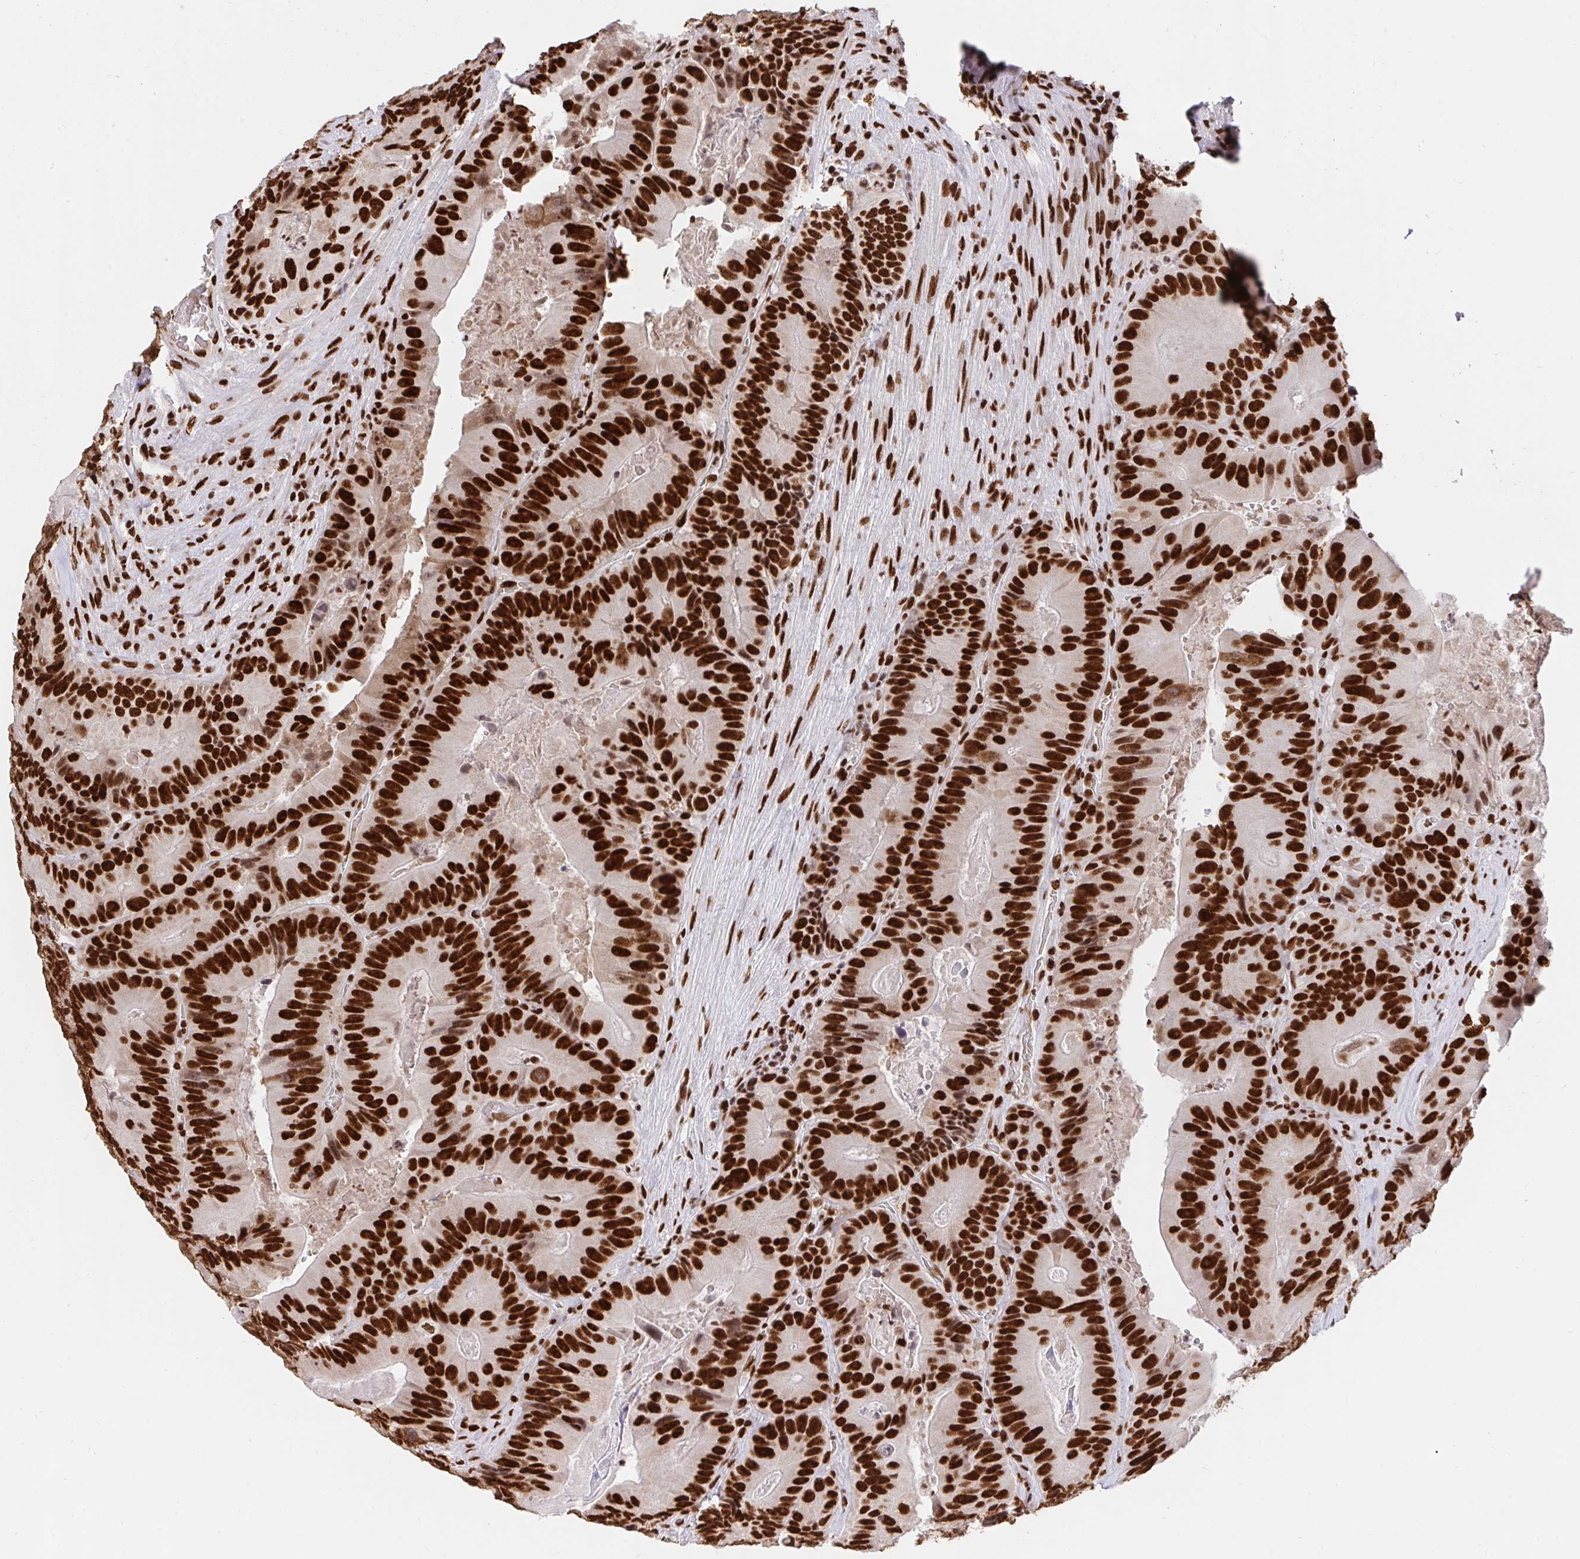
{"staining": {"intensity": "strong", "quantity": ">75%", "location": "nuclear"}, "tissue": "colorectal cancer", "cell_type": "Tumor cells", "image_type": "cancer", "snomed": [{"axis": "morphology", "description": "Adenocarcinoma, NOS"}, {"axis": "topography", "description": "Colon"}], "caption": "Colorectal adenocarcinoma stained for a protein shows strong nuclear positivity in tumor cells.", "gene": "HNRNPL", "patient": {"sex": "female", "age": 86}}